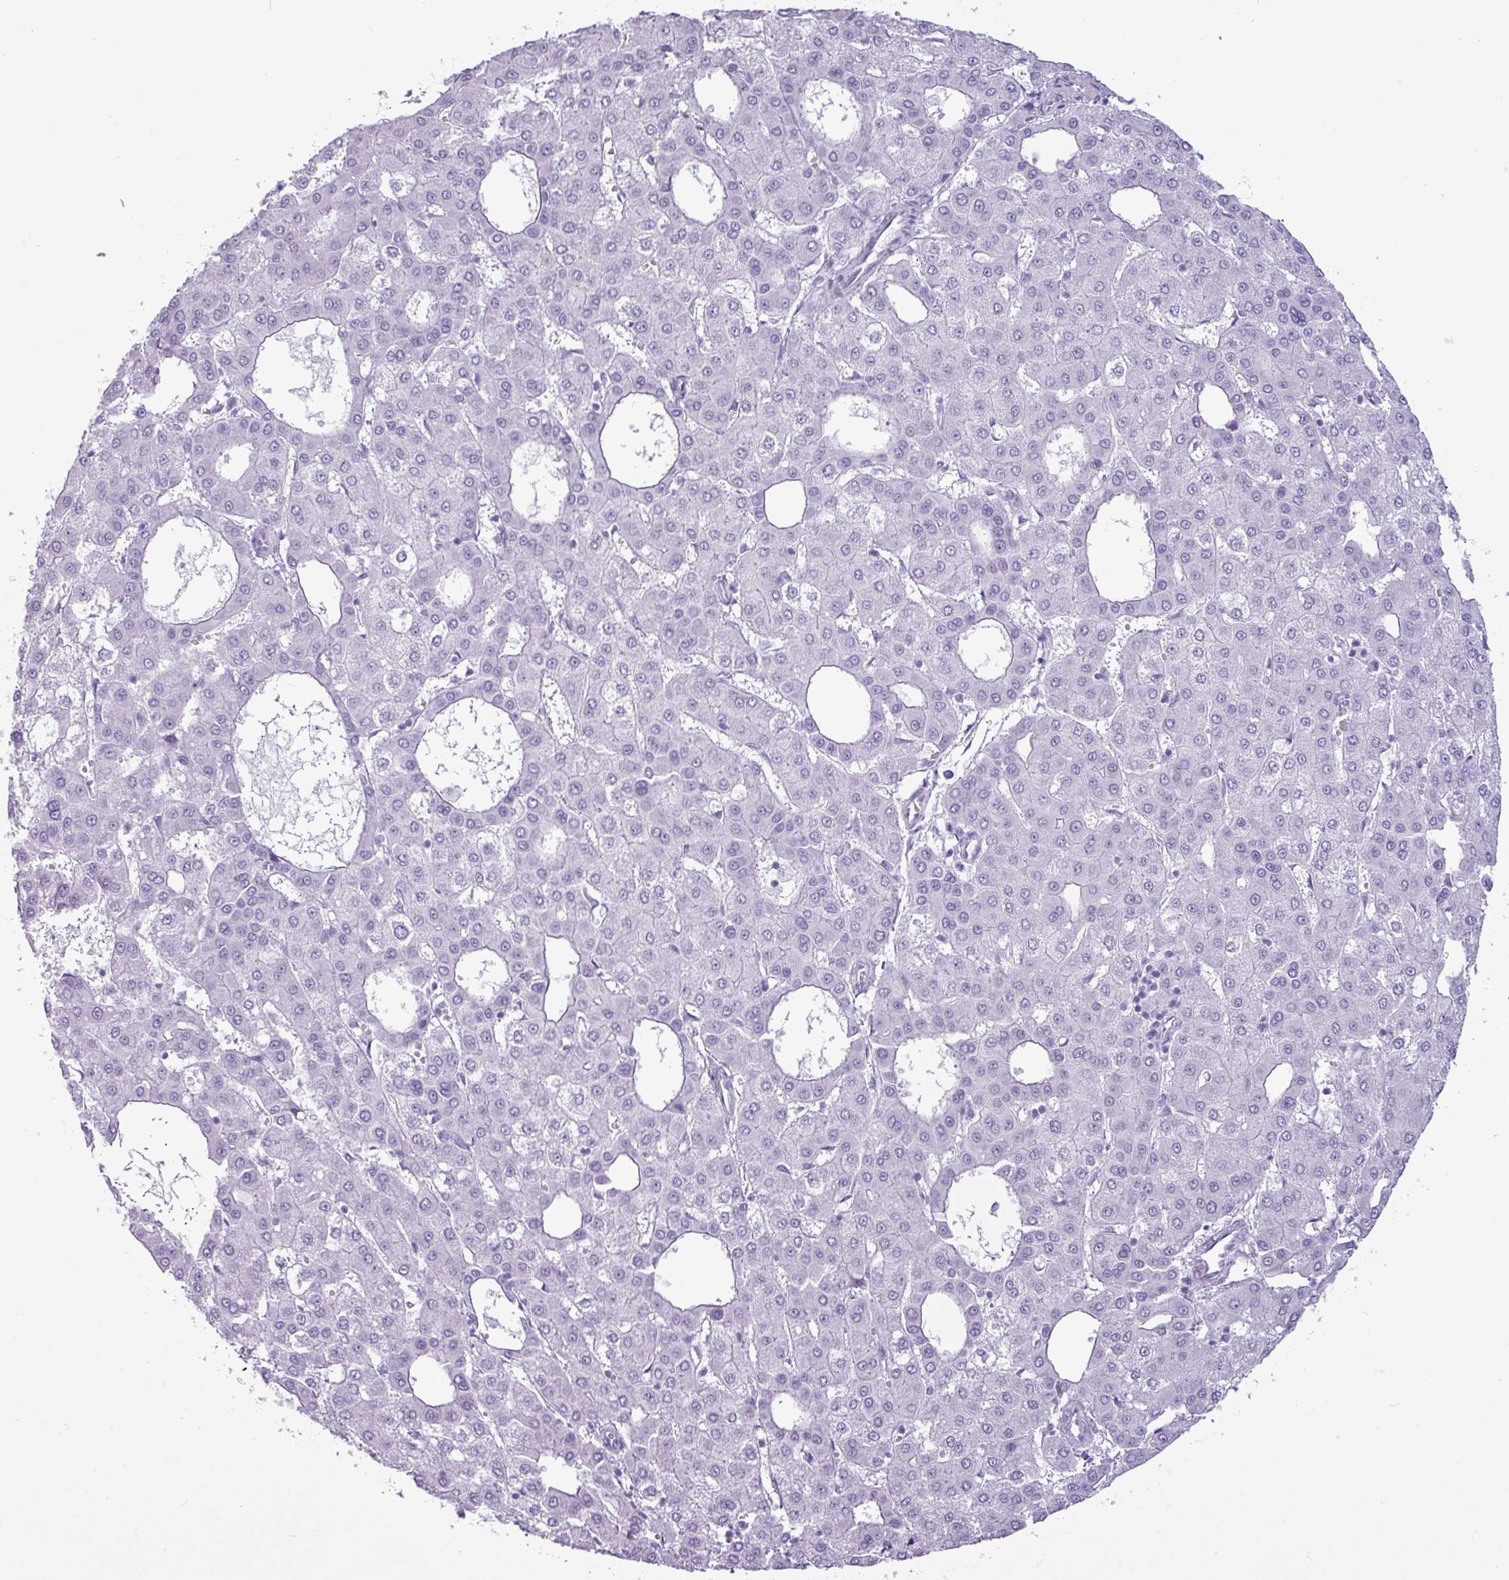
{"staining": {"intensity": "negative", "quantity": "none", "location": "none"}, "tissue": "liver cancer", "cell_type": "Tumor cells", "image_type": "cancer", "snomed": [{"axis": "morphology", "description": "Carcinoma, Hepatocellular, NOS"}, {"axis": "topography", "description": "Liver"}], "caption": "High magnification brightfield microscopy of liver cancer (hepatocellular carcinoma) stained with DAB (brown) and counterstained with hematoxylin (blue): tumor cells show no significant positivity.", "gene": "AMY1B", "patient": {"sex": "male", "age": 47}}